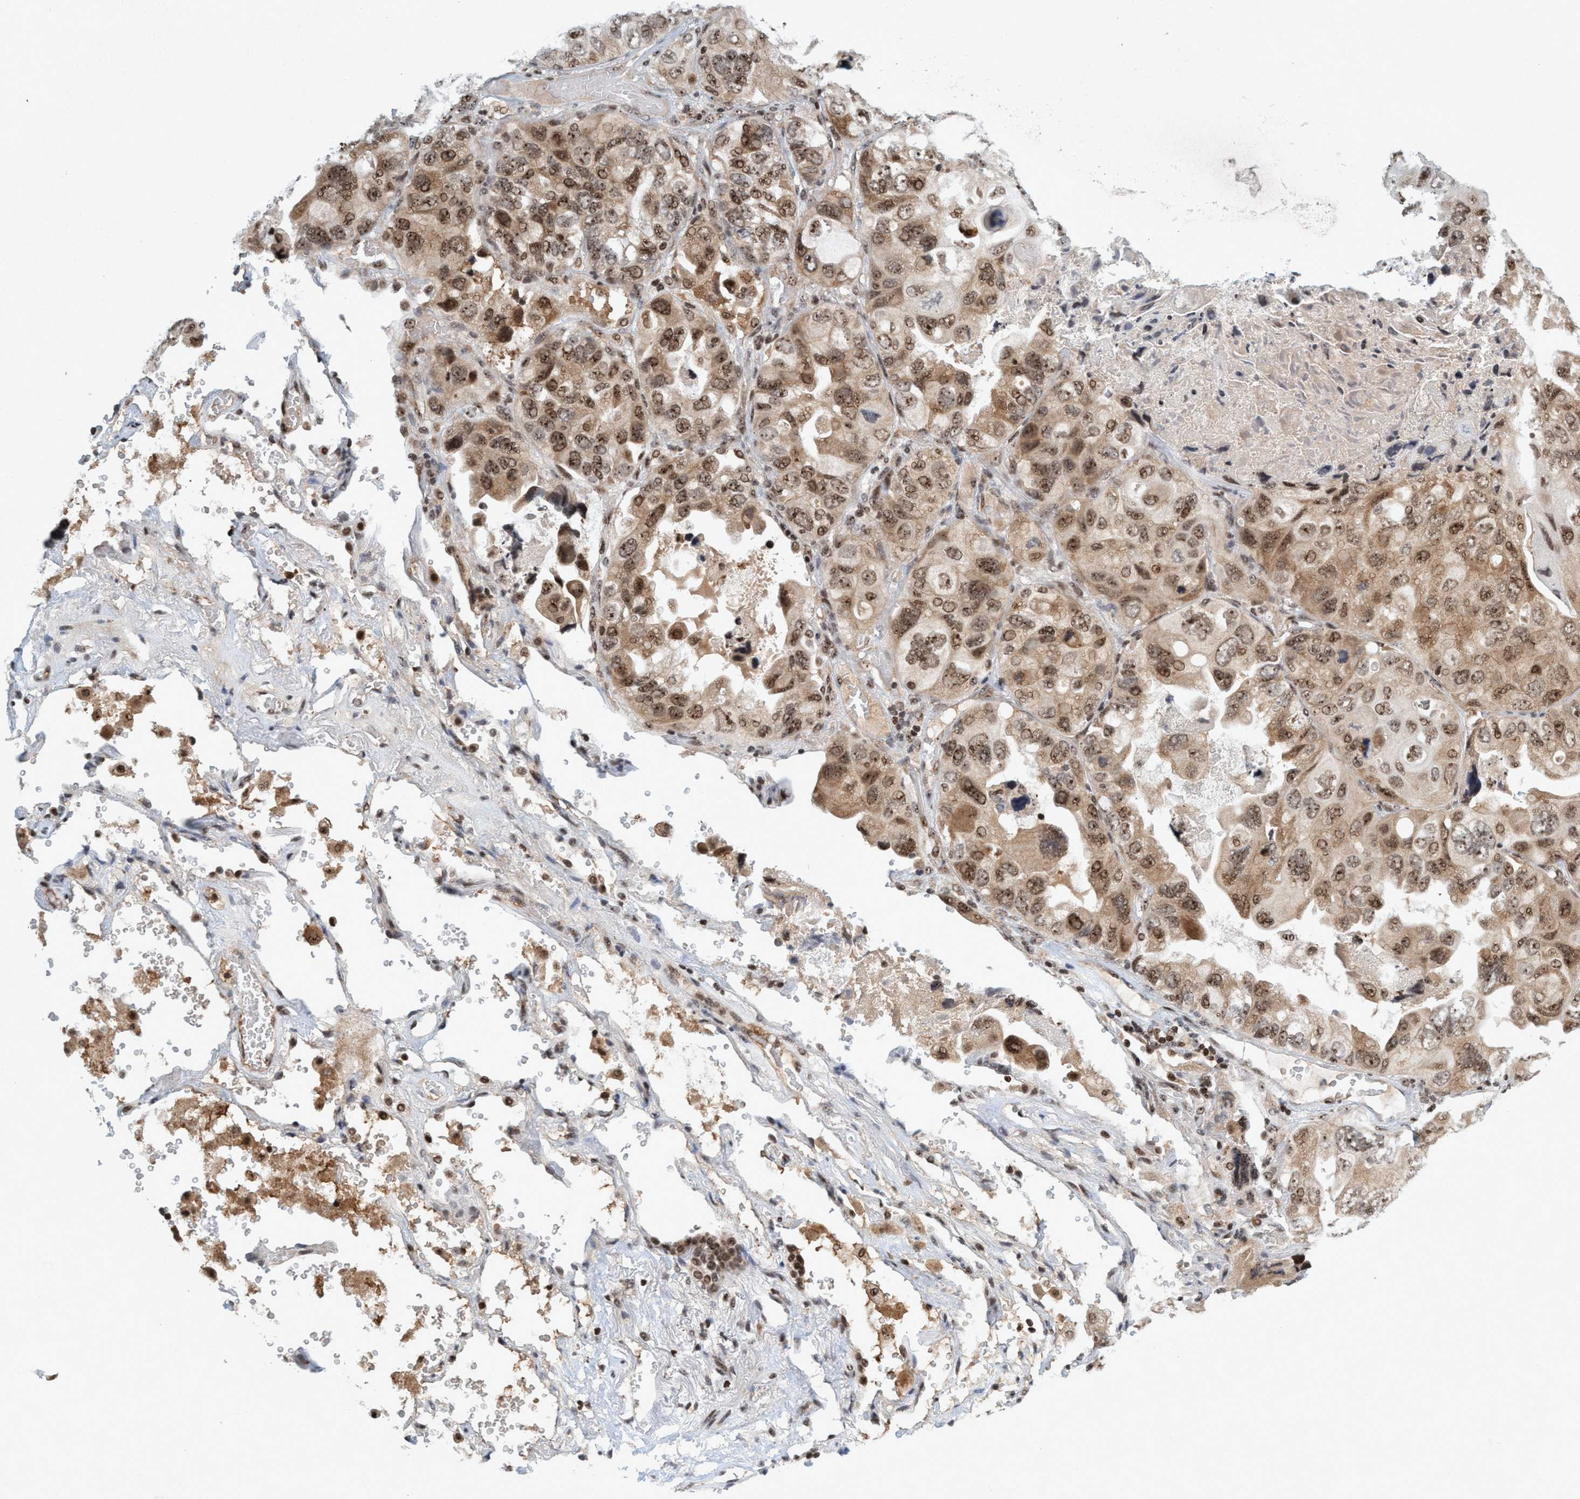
{"staining": {"intensity": "moderate", "quantity": ">75%", "location": "nuclear"}, "tissue": "lung cancer", "cell_type": "Tumor cells", "image_type": "cancer", "snomed": [{"axis": "morphology", "description": "Squamous cell carcinoma, NOS"}, {"axis": "topography", "description": "Lung"}], "caption": "DAB (3,3'-diaminobenzidine) immunohistochemical staining of human lung cancer demonstrates moderate nuclear protein positivity in approximately >75% of tumor cells.", "gene": "SMCR8", "patient": {"sex": "female", "age": 73}}